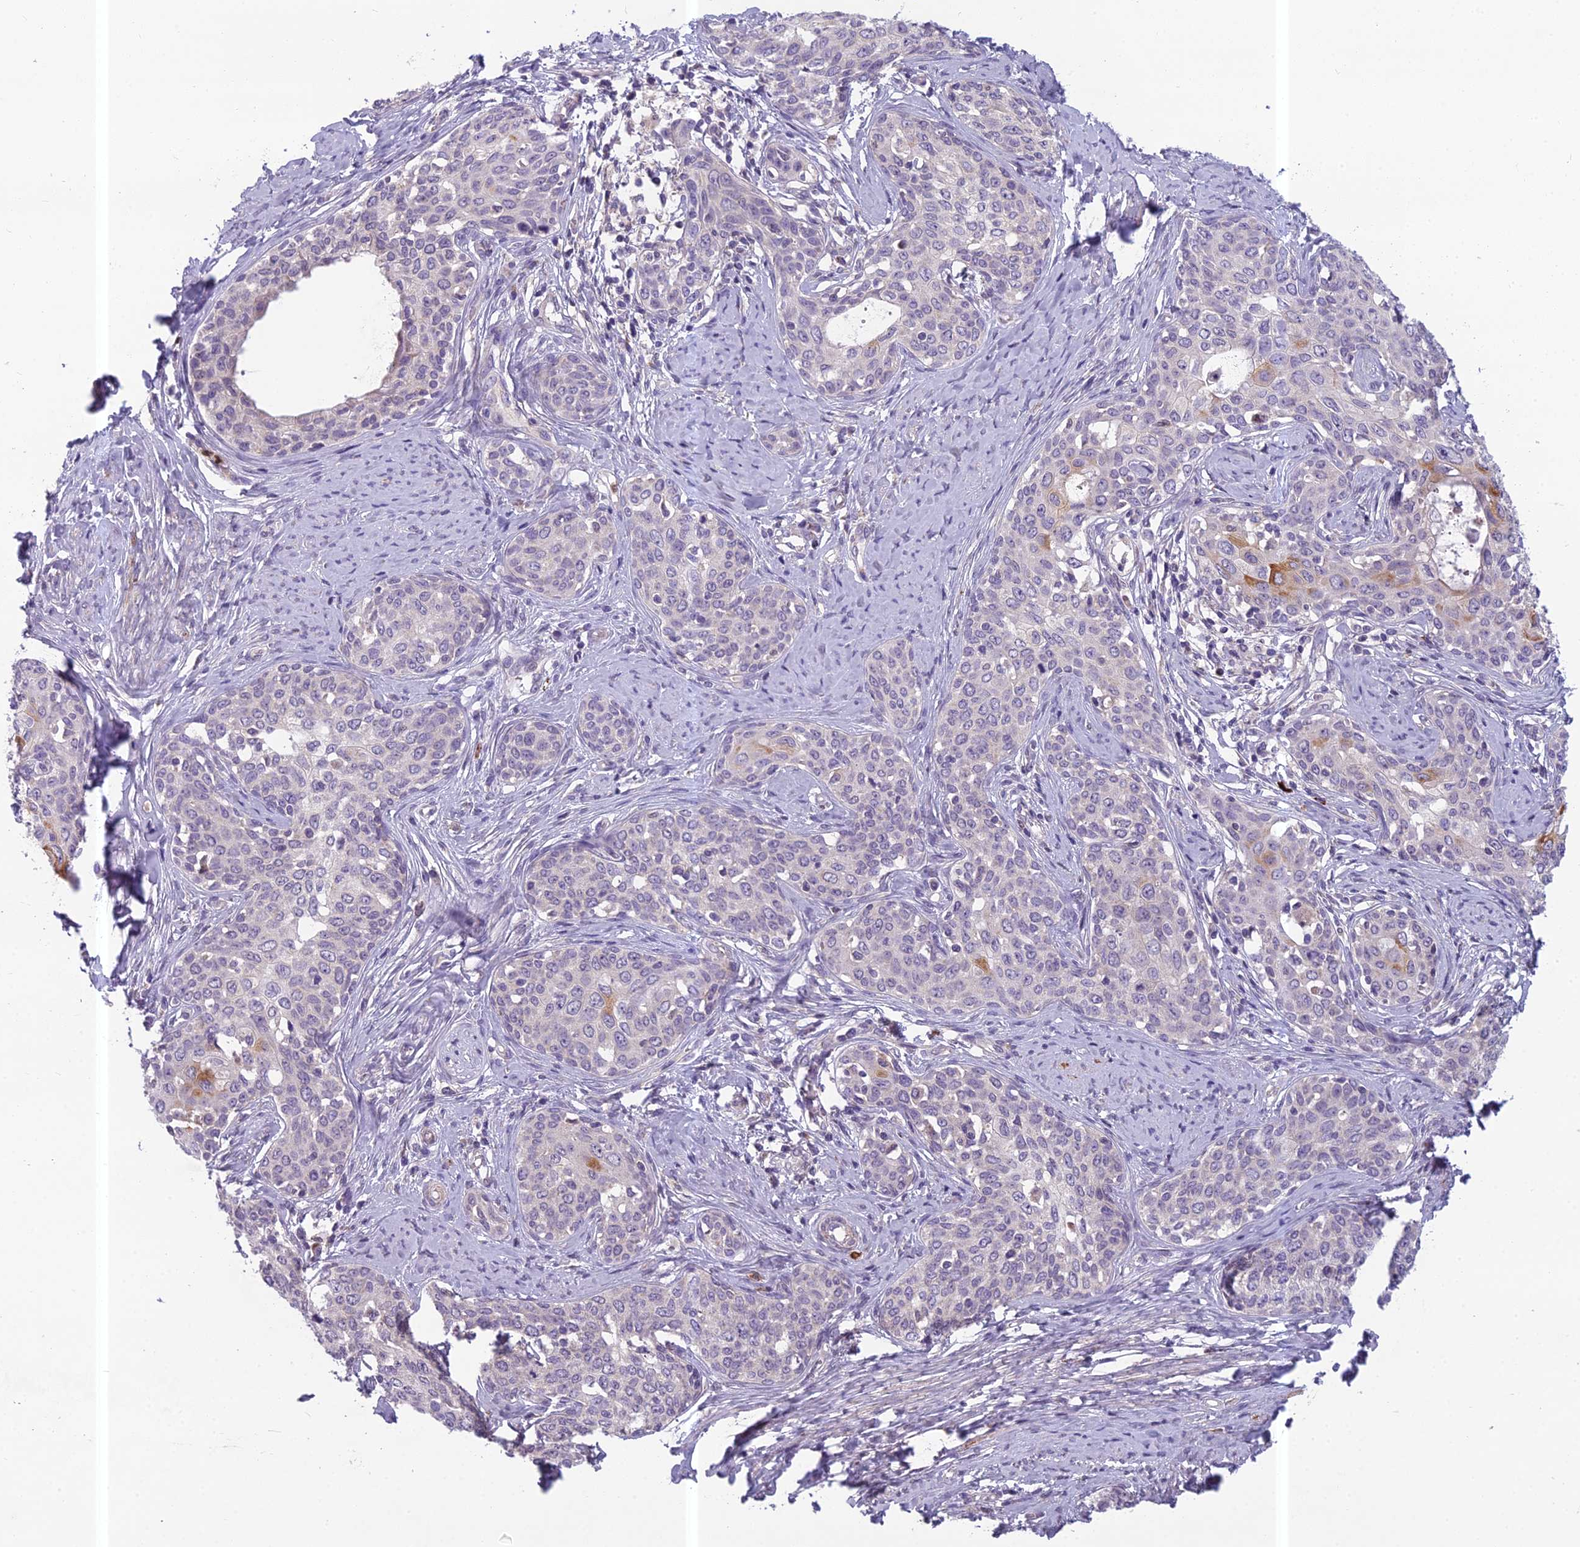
{"staining": {"intensity": "moderate", "quantity": "<25%", "location": "cytoplasmic/membranous"}, "tissue": "cervical cancer", "cell_type": "Tumor cells", "image_type": "cancer", "snomed": [{"axis": "morphology", "description": "Squamous cell carcinoma, NOS"}, {"axis": "morphology", "description": "Adenocarcinoma, NOS"}, {"axis": "topography", "description": "Cervix"}], "caption": "Protein staining reveals moderate cytoplasmic/membranous expression in about <25% of tumor cells in cervical adenocarcinoma.", "gene": "ENSG00000188897", "patient": {"sex": "female", "age": 52}}